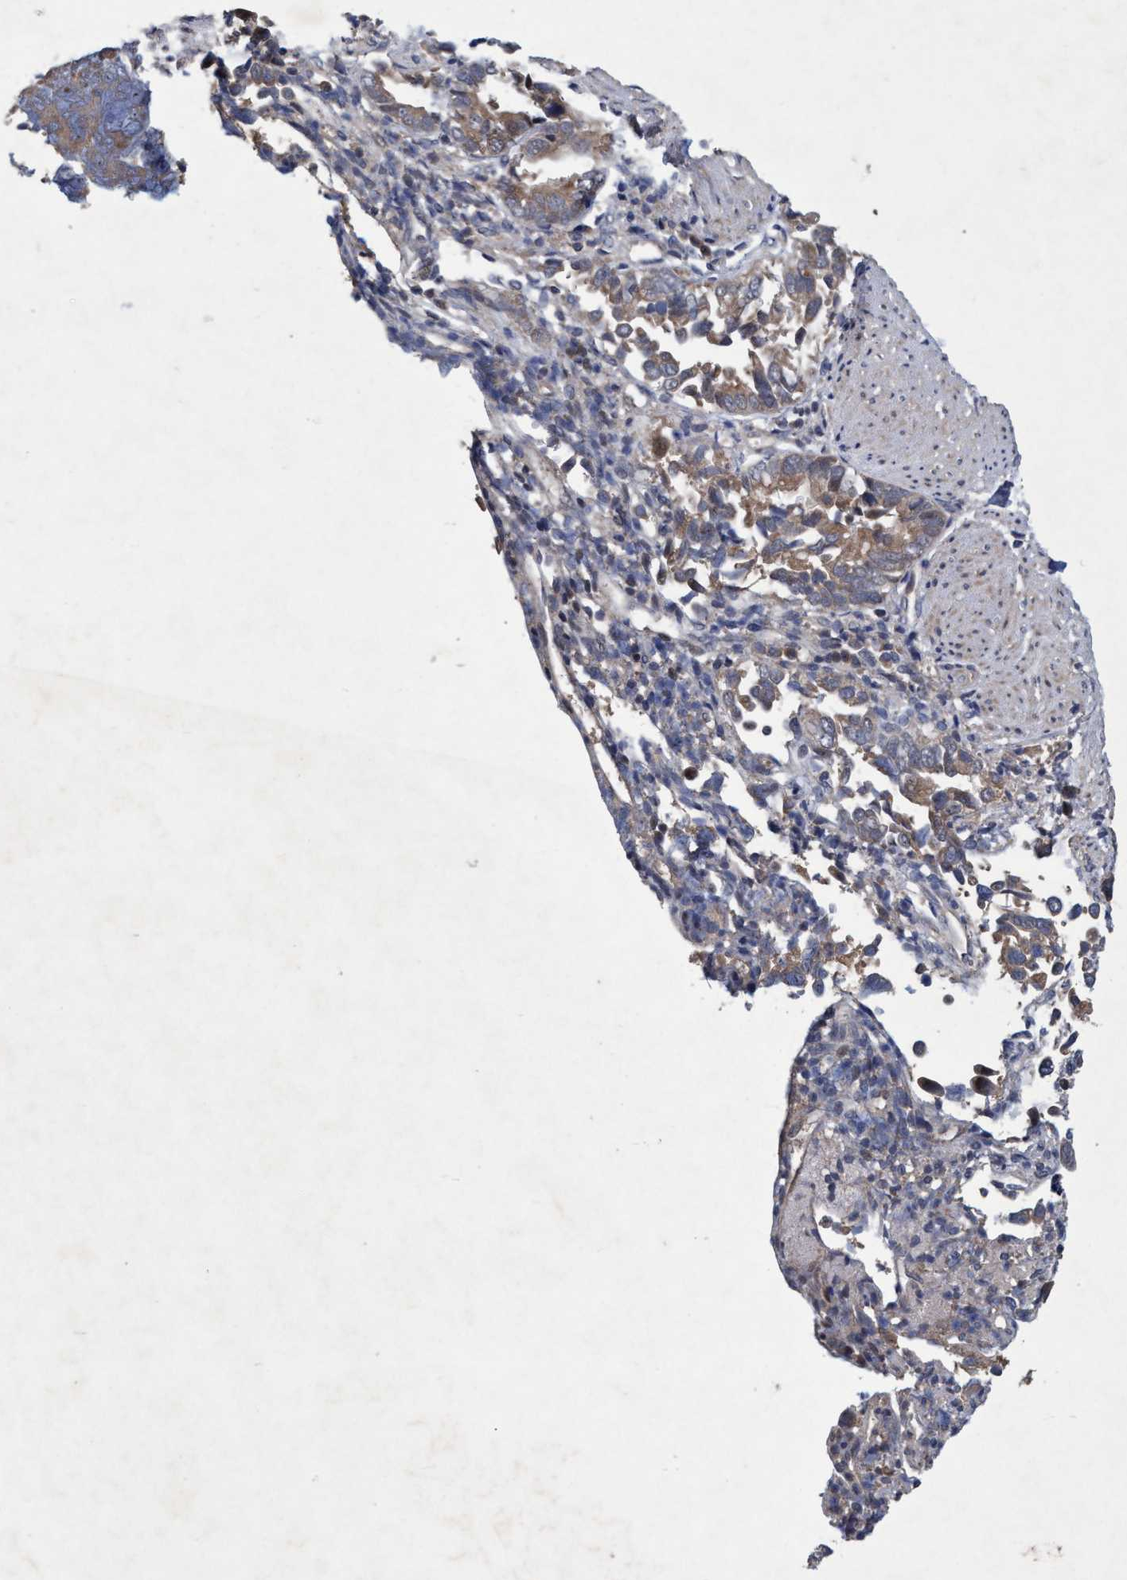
{"staining": {"intensity": "weak", "quantity": "<25%", "location": "cytoplasmic/membranous"}, "tissue": "liver cancer", "cell_type": "Tumor cells", "image_type": "cancer", "snomed": [{"axis": "morphology", "description": "Cholangiocarcinoma"}, {"axis": "topography", "description": "Liver"}], "caption": "The image exhibits no significant staining in tumor cells of liver cholangiocarcinoma. (Stains: DAB (3,3'-diaminobenzidine) IHC with hematoxylin counter stain, Microscopy: brightfield microscopy at high magnification).", "gene": "ZNF677", "patient": {"sex": "female", "age": 79}}